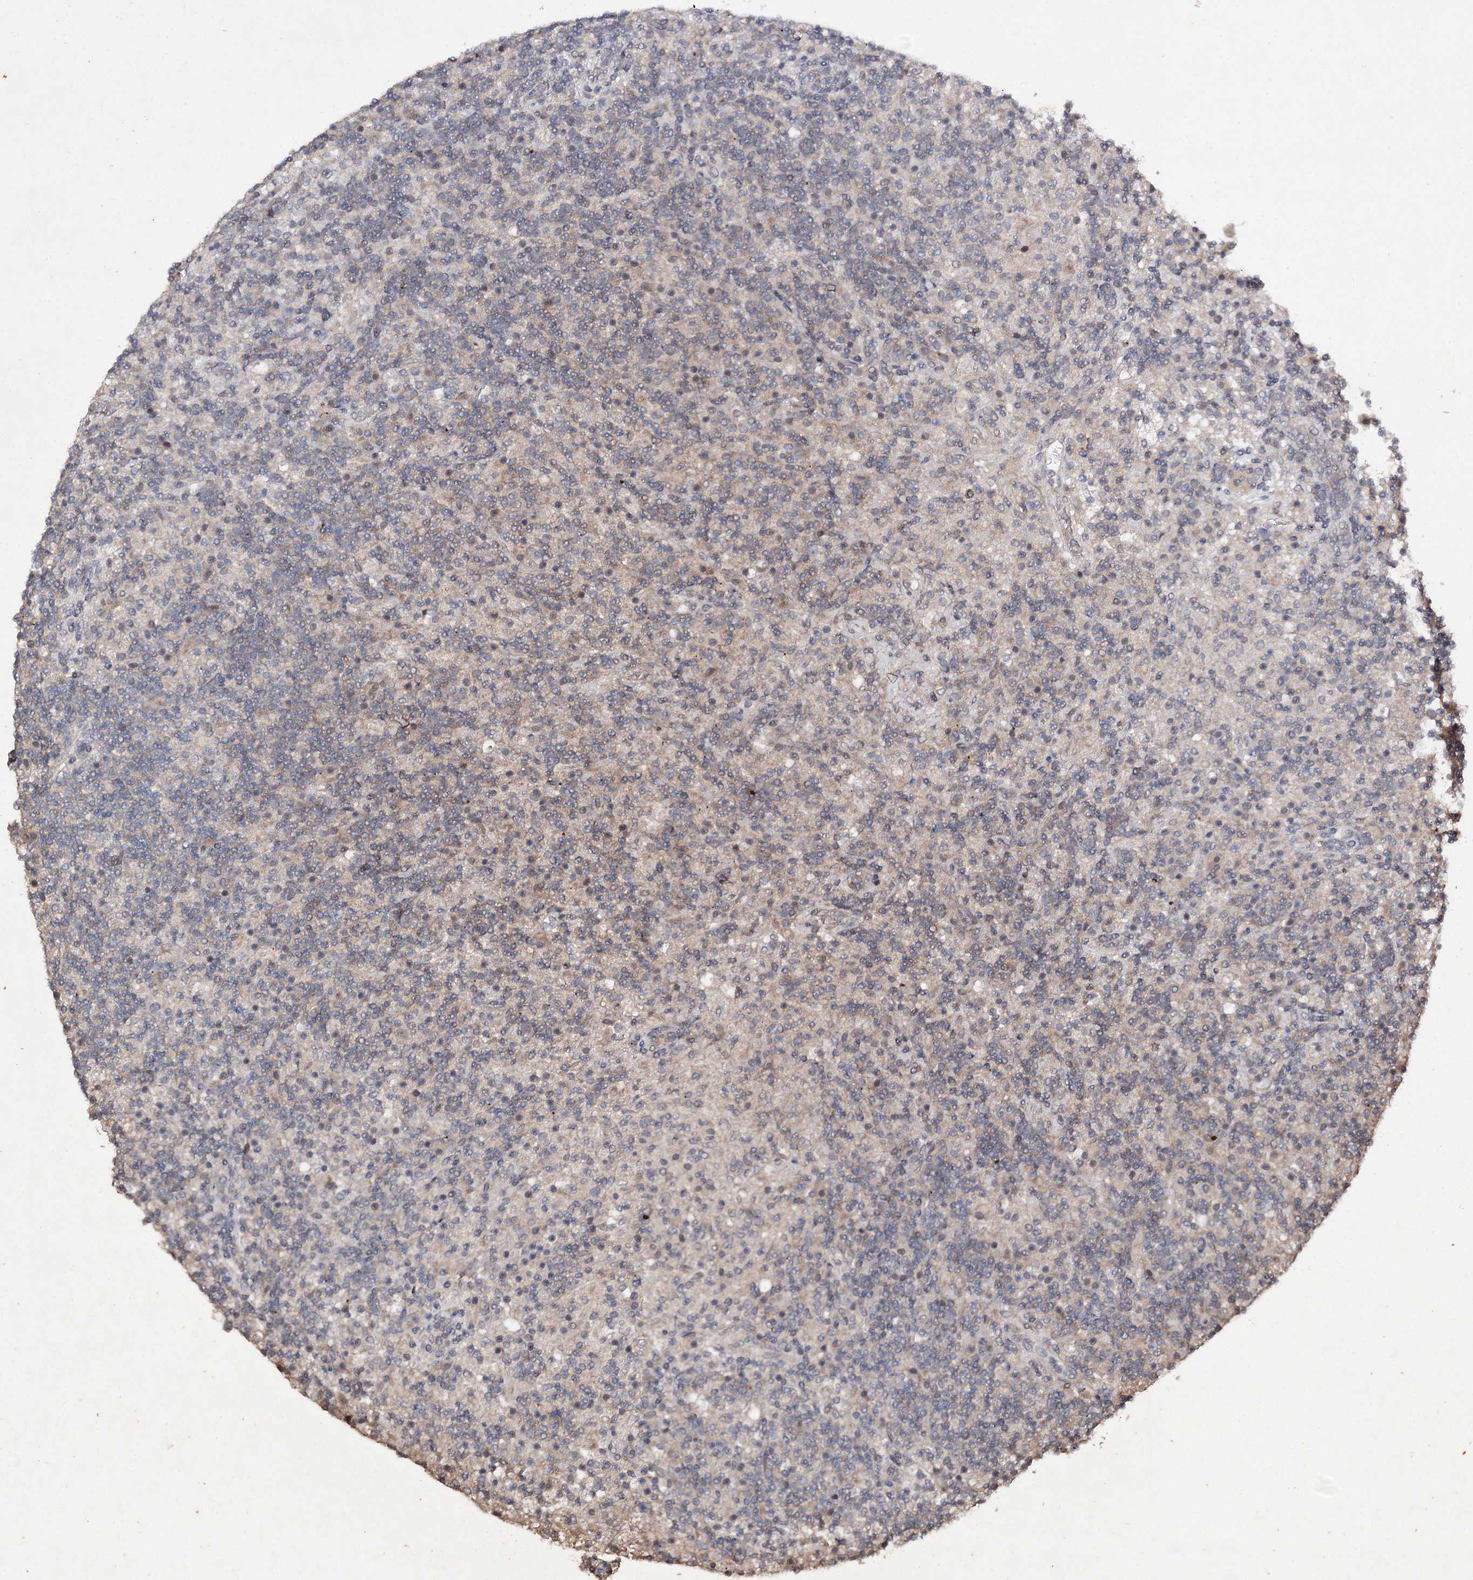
{"staining": {"intensity": "weak", "quantity": "<25%", "location": "cytoplasmic/membranous"}, "tissue": "lymphoma", "cell_type": "Tumor cells", "image_type": "cancer", "snomed": [{"axis": "morphology", "description": "Hodgkin's disease, NOS"}, {"axis": "topography", "description": "Lymph node"}], "caption": "A micrograph of human lymphoma is negative for staining in tumor cells.", "gene": "BCR", "patient": {"sex": "male", "age": 70}}